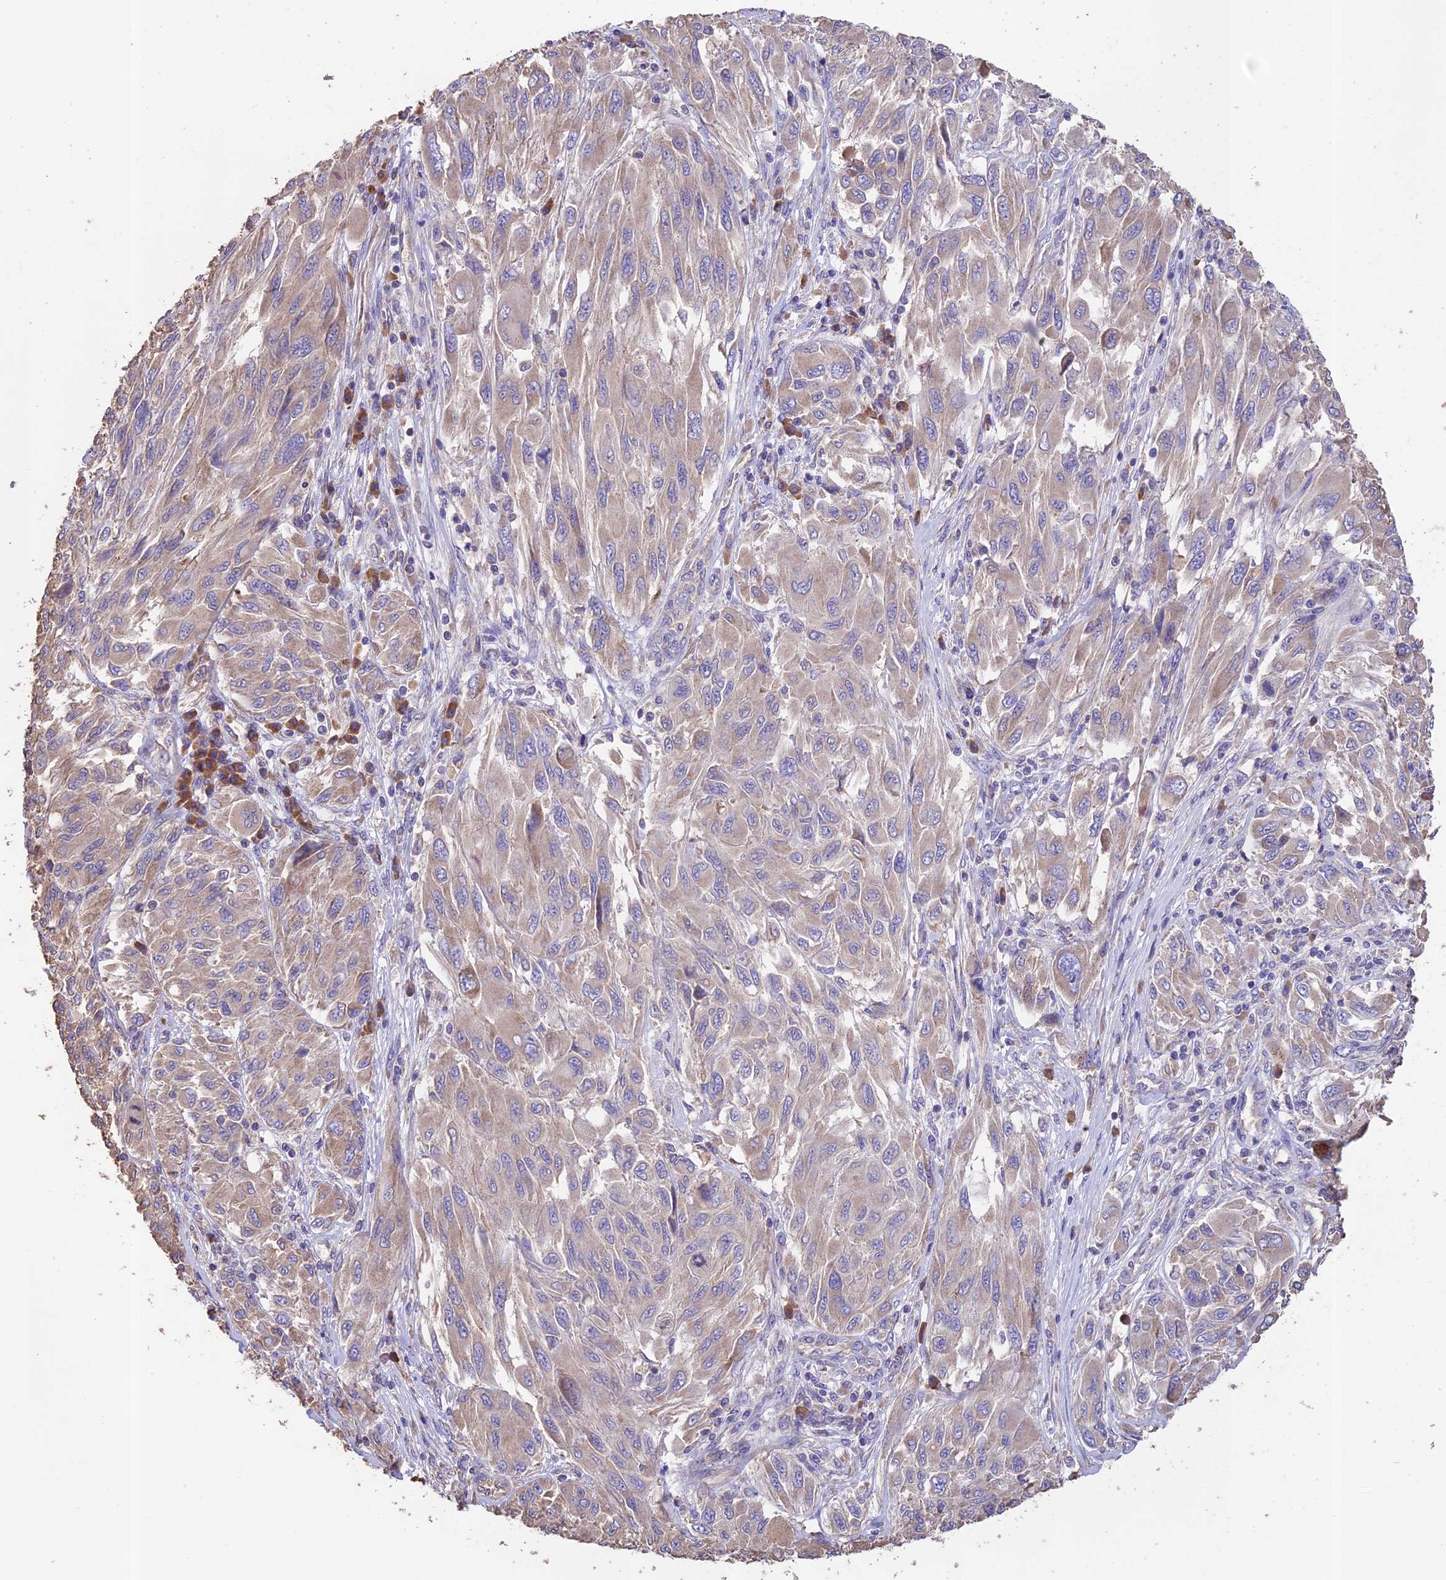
{"staining": {"intensity": "weak", "quantity": "<25%", "location": "cytoplasmic/membranous"}, "tissue": "melanoma", "cell_type": "Tumor cells", "image_type": "cancer", "snomed": [{"axis": "morphology", "description": "Malignant melanoma, NOS"}, {"axis": "topography", "description": "Skin"}], "caption": "The photomicrograph displays no significant positivity in tumor cells of melanoma.", "gene": "EMC3", "patient": {"sex": "female", "age": 91}}